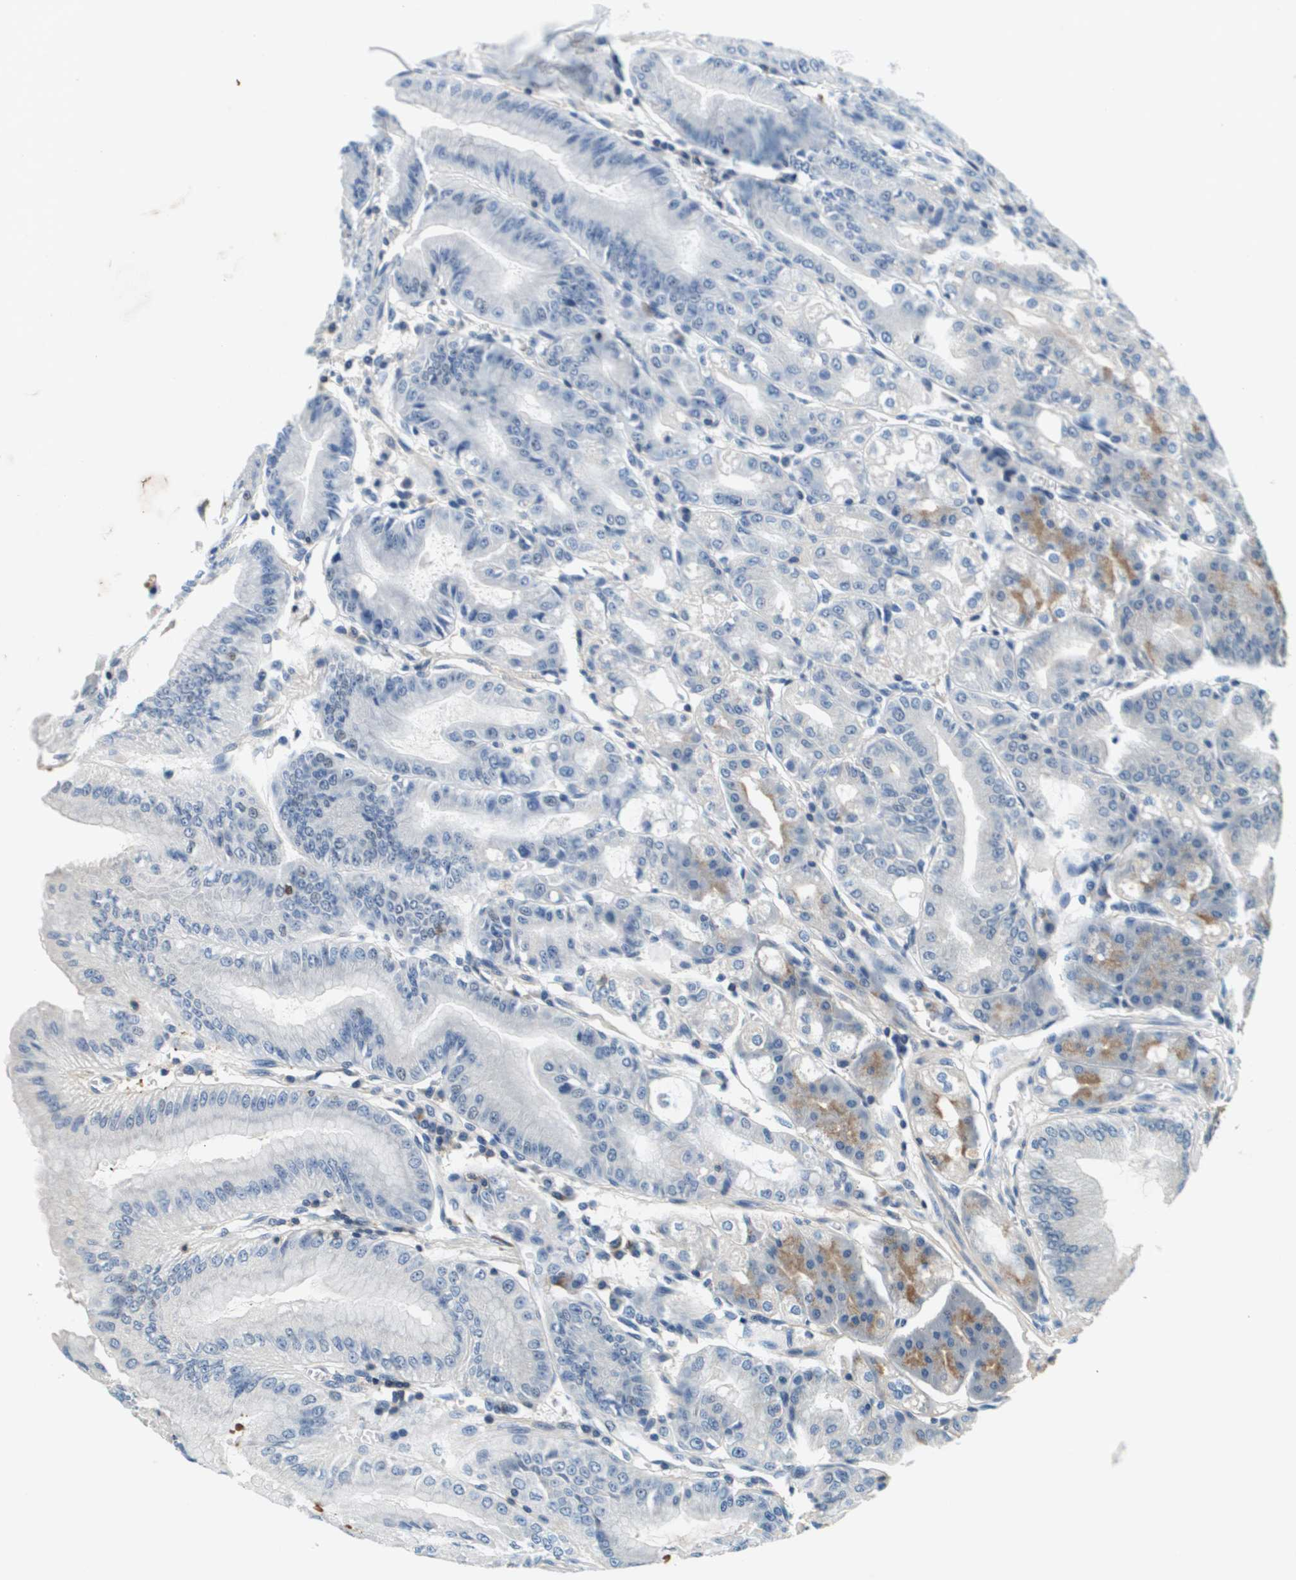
{"staining": {"intensity": "moderate", "quantity": "<25%", "location": "cytoplasmic/membranous"}, "tissue": "stomach", "cell_type": "Glandular cells", "image_type": "normal", "snomed": [{"axis": "morphology", "description": "Normal tissue, NOS"}, {"axis": "topography", "description": "Stomach, lower"}], "caption": "Immunohistochemistry (IHC) photomicrograph of normal human stomach stained for a protein (brown), which displays low levels of moderate cytoplasmic/membranous expression in approximately <25% of glandular cells.", "gene": "KCNQ5", "patient": {"sex": "male", "age": 71}}